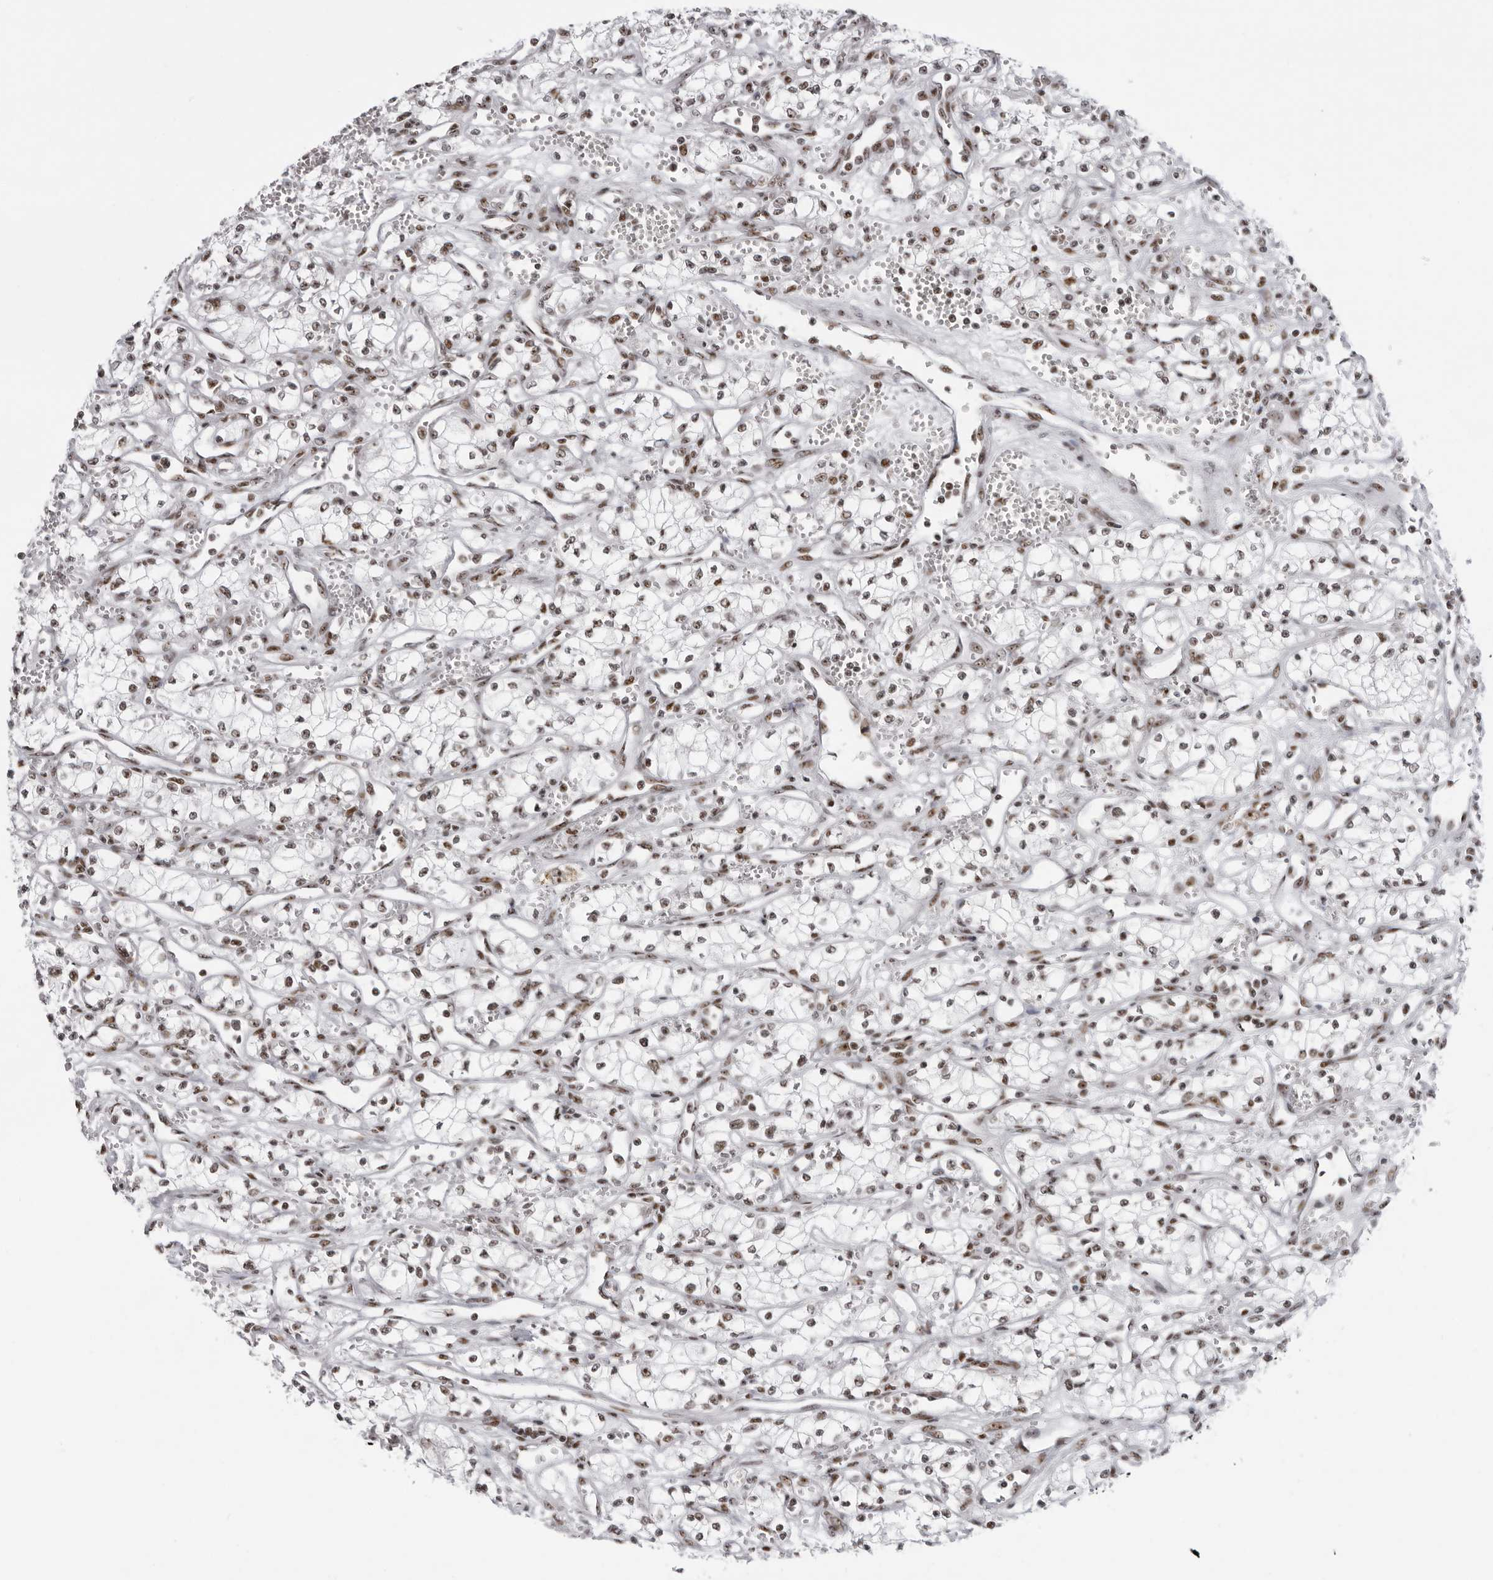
{"staining": {"intensity": "moderate", "quantity": ">75%", "location": "nuclear"}, "tissue": "renal cancer", "cell_type": "Tumor cells", "image_type": "cancer", "snomed": [{"axis": "morphology", "description": "Adenocarcinoma, NOS"}, {"axis": "topography", "description": "Kidney"}], "caption": "Tumor cells show moderate nuclear staining in approximately >75% of cells in renal cancer.", "gene": "DHX9", "patient": {"sex": "male", "age": 59}}